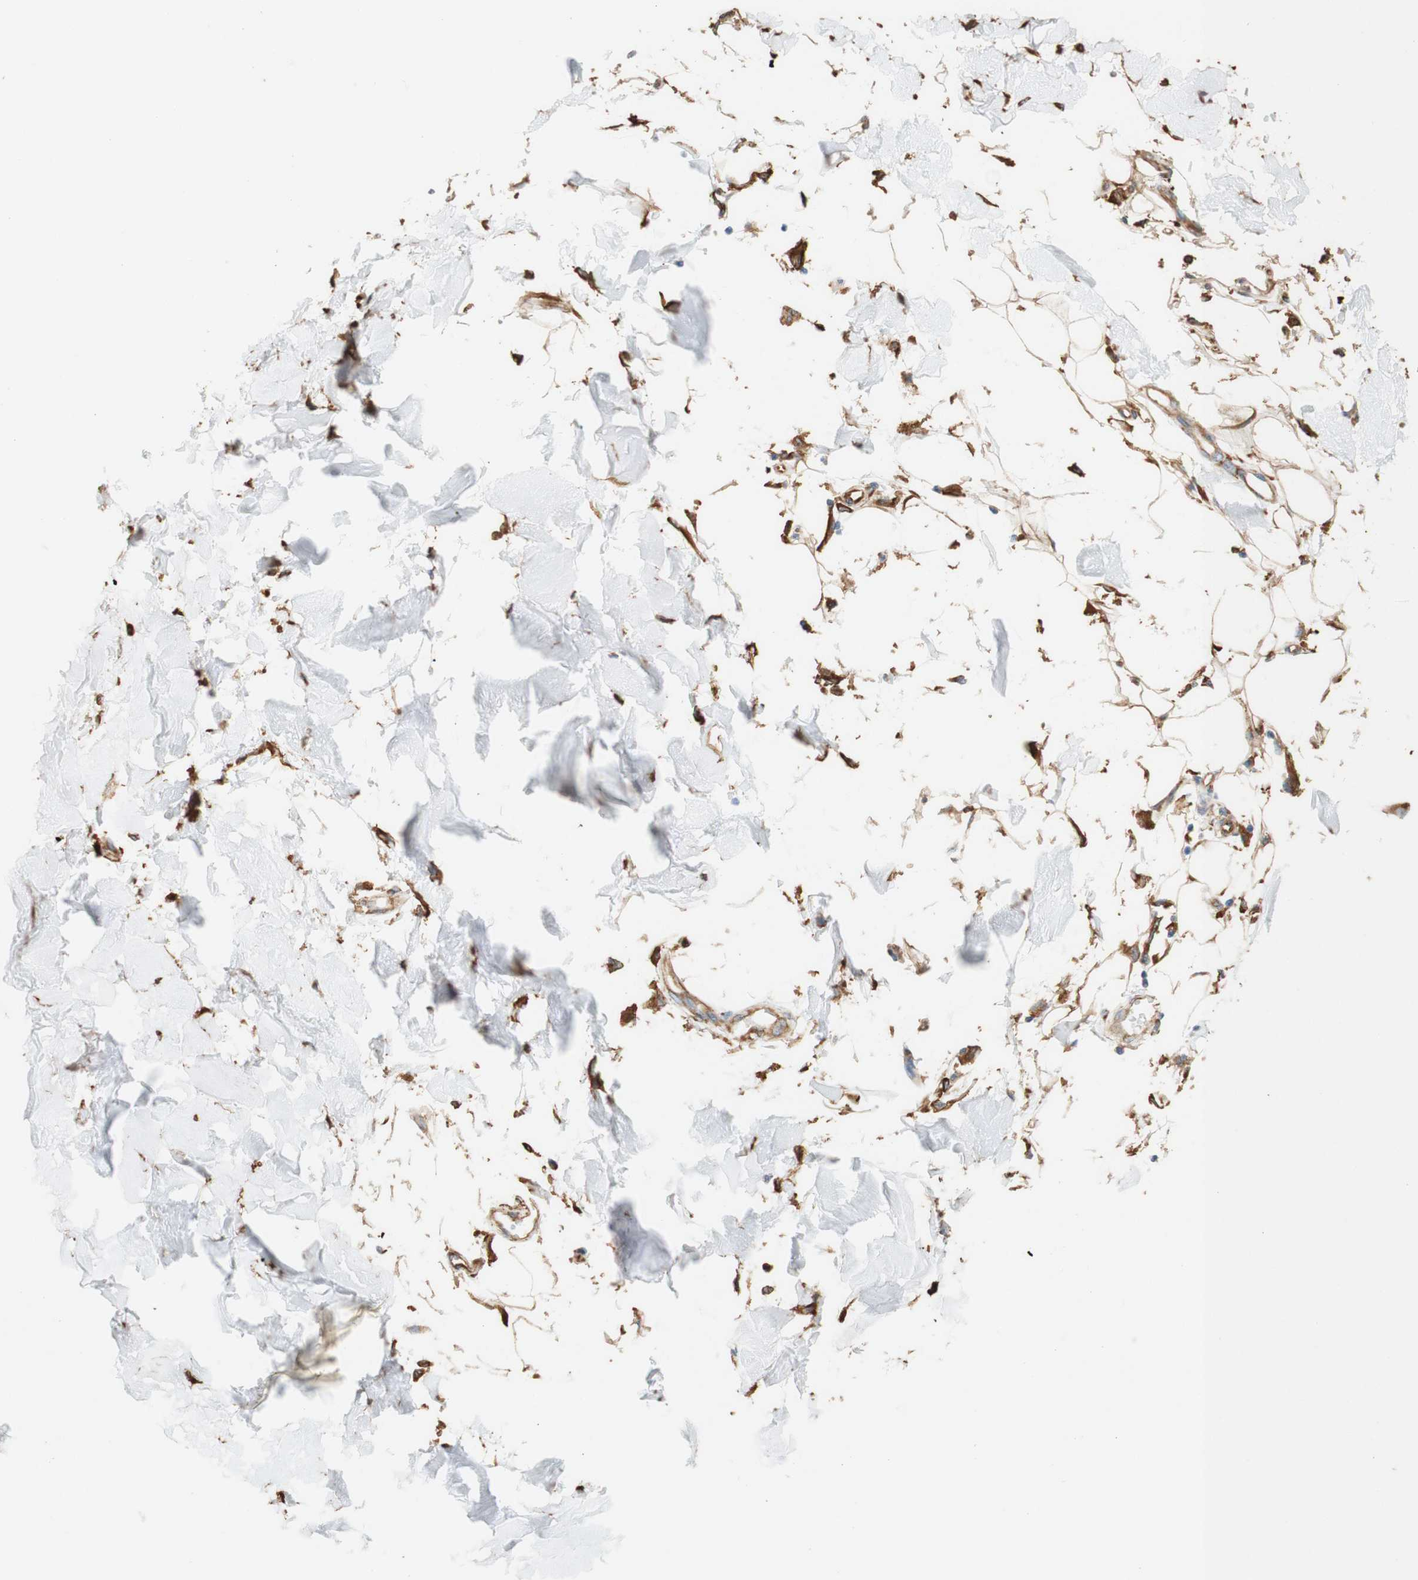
{"staining": {"intensity": "weak", "quantity": "25%-75%", "location": "cytoplasmic/membranous"}, "tissue": "adipose tissue", "cell_type": "Adipocytes", "image_type": "normal", "snomed": [{"axis": "morphology", "description": "Squamous cell carcinoma, NOS"}, {"axis": "topography", "description": "Skin"}], "caption": "Benign adipose tissue was stained to show a protein in brown. There is low levels of weak cytoplasmic/membranous staining in approximately 25%-75% of adipocytes.", "gene": "EIF2AK4", "patient": {"sex": "male", "age": 83}}